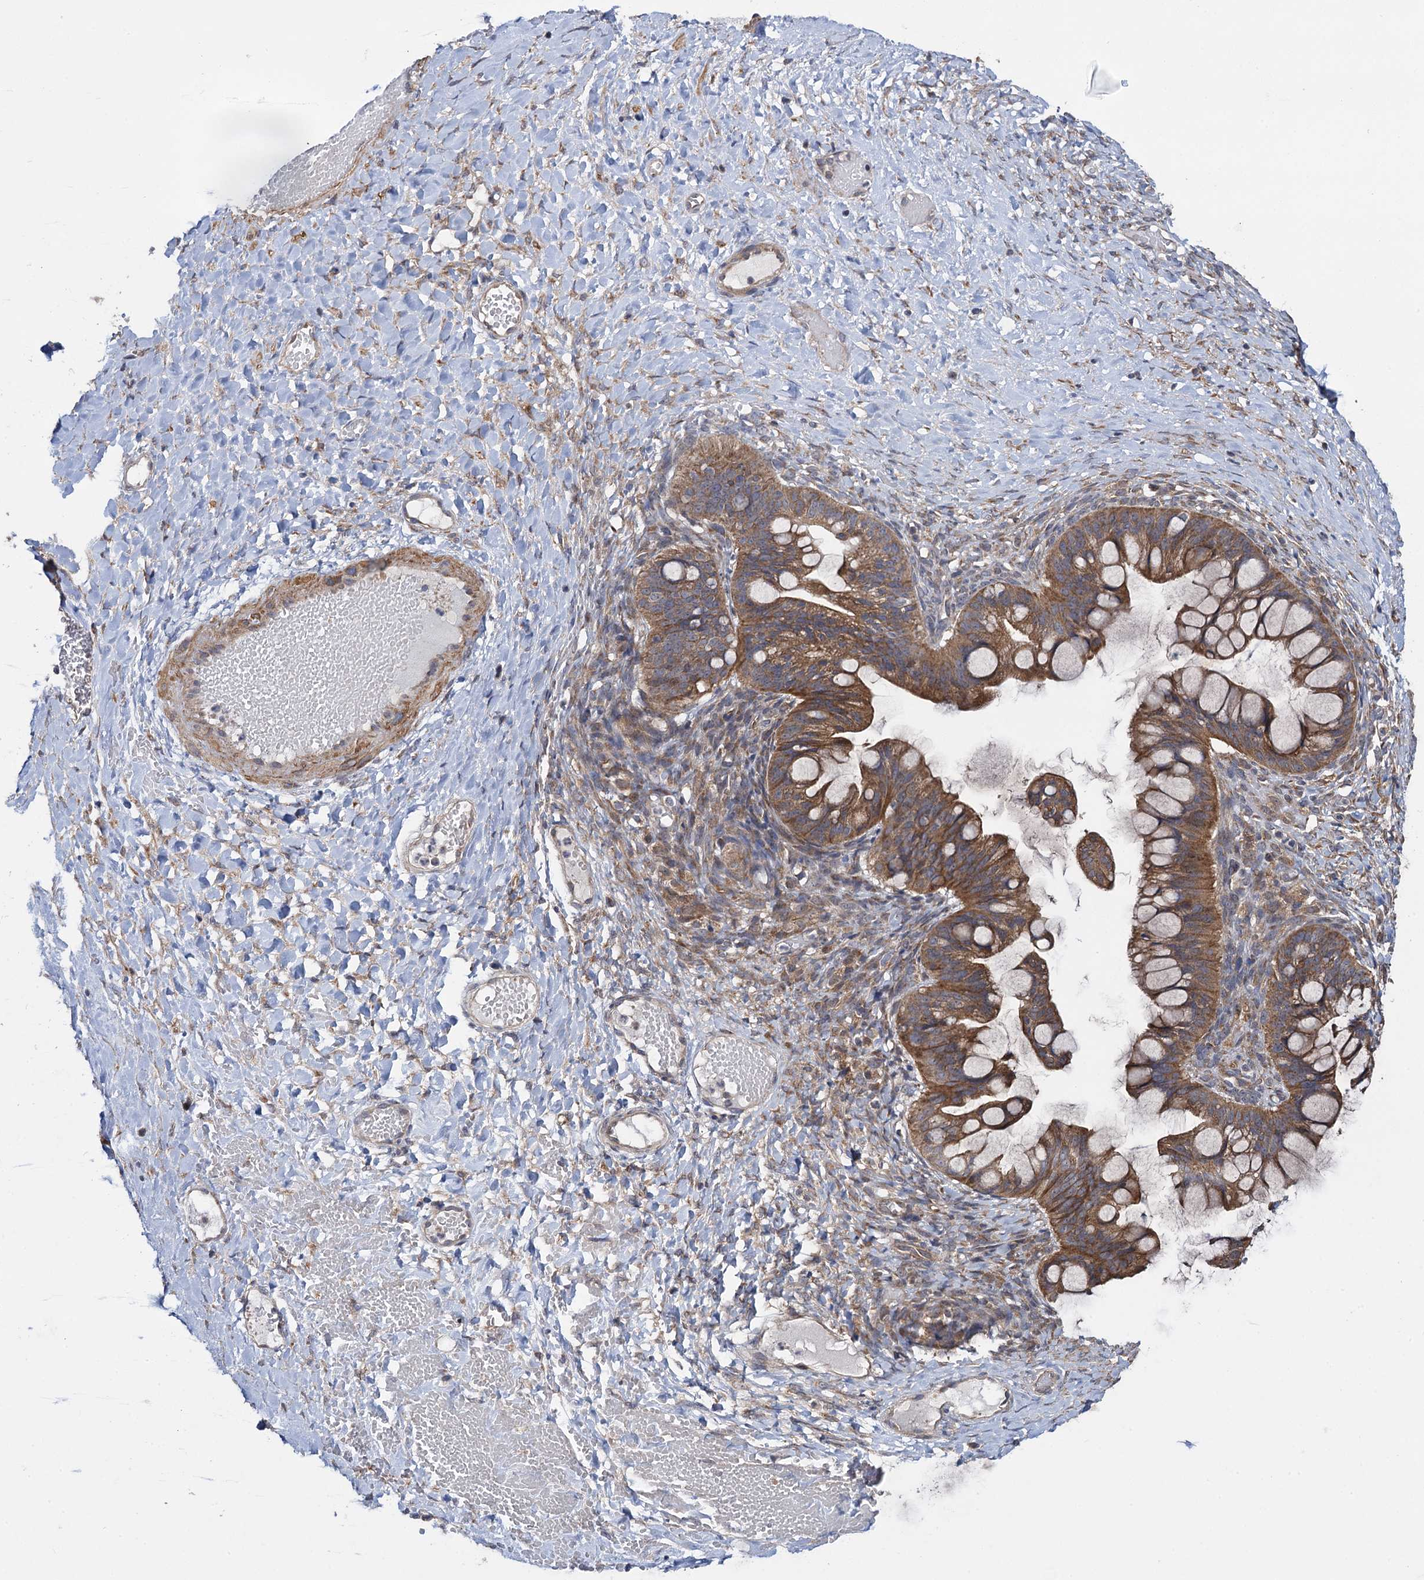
{"staining": {"intensity": "moderate", "quantity": ">75%", "location": "cytoplasmic/membranous"}, "tissue": "ovarian cancer", "cell_type": "Tumor cells", "image_type": "cancer", "snomed": [{"axis": "morphology", "description": "Cystadenocarcinoma, mucinous, NOS"}, {"axis": "topography", "description": "Ovary"}], "caption": "Human mucinous cystadenocarcinoma (ovarian) stained with a protein marker shows moderate staining in tumor cells.", "gene": "HAUS1", "patient": {"sex": "female", "age": 73}}